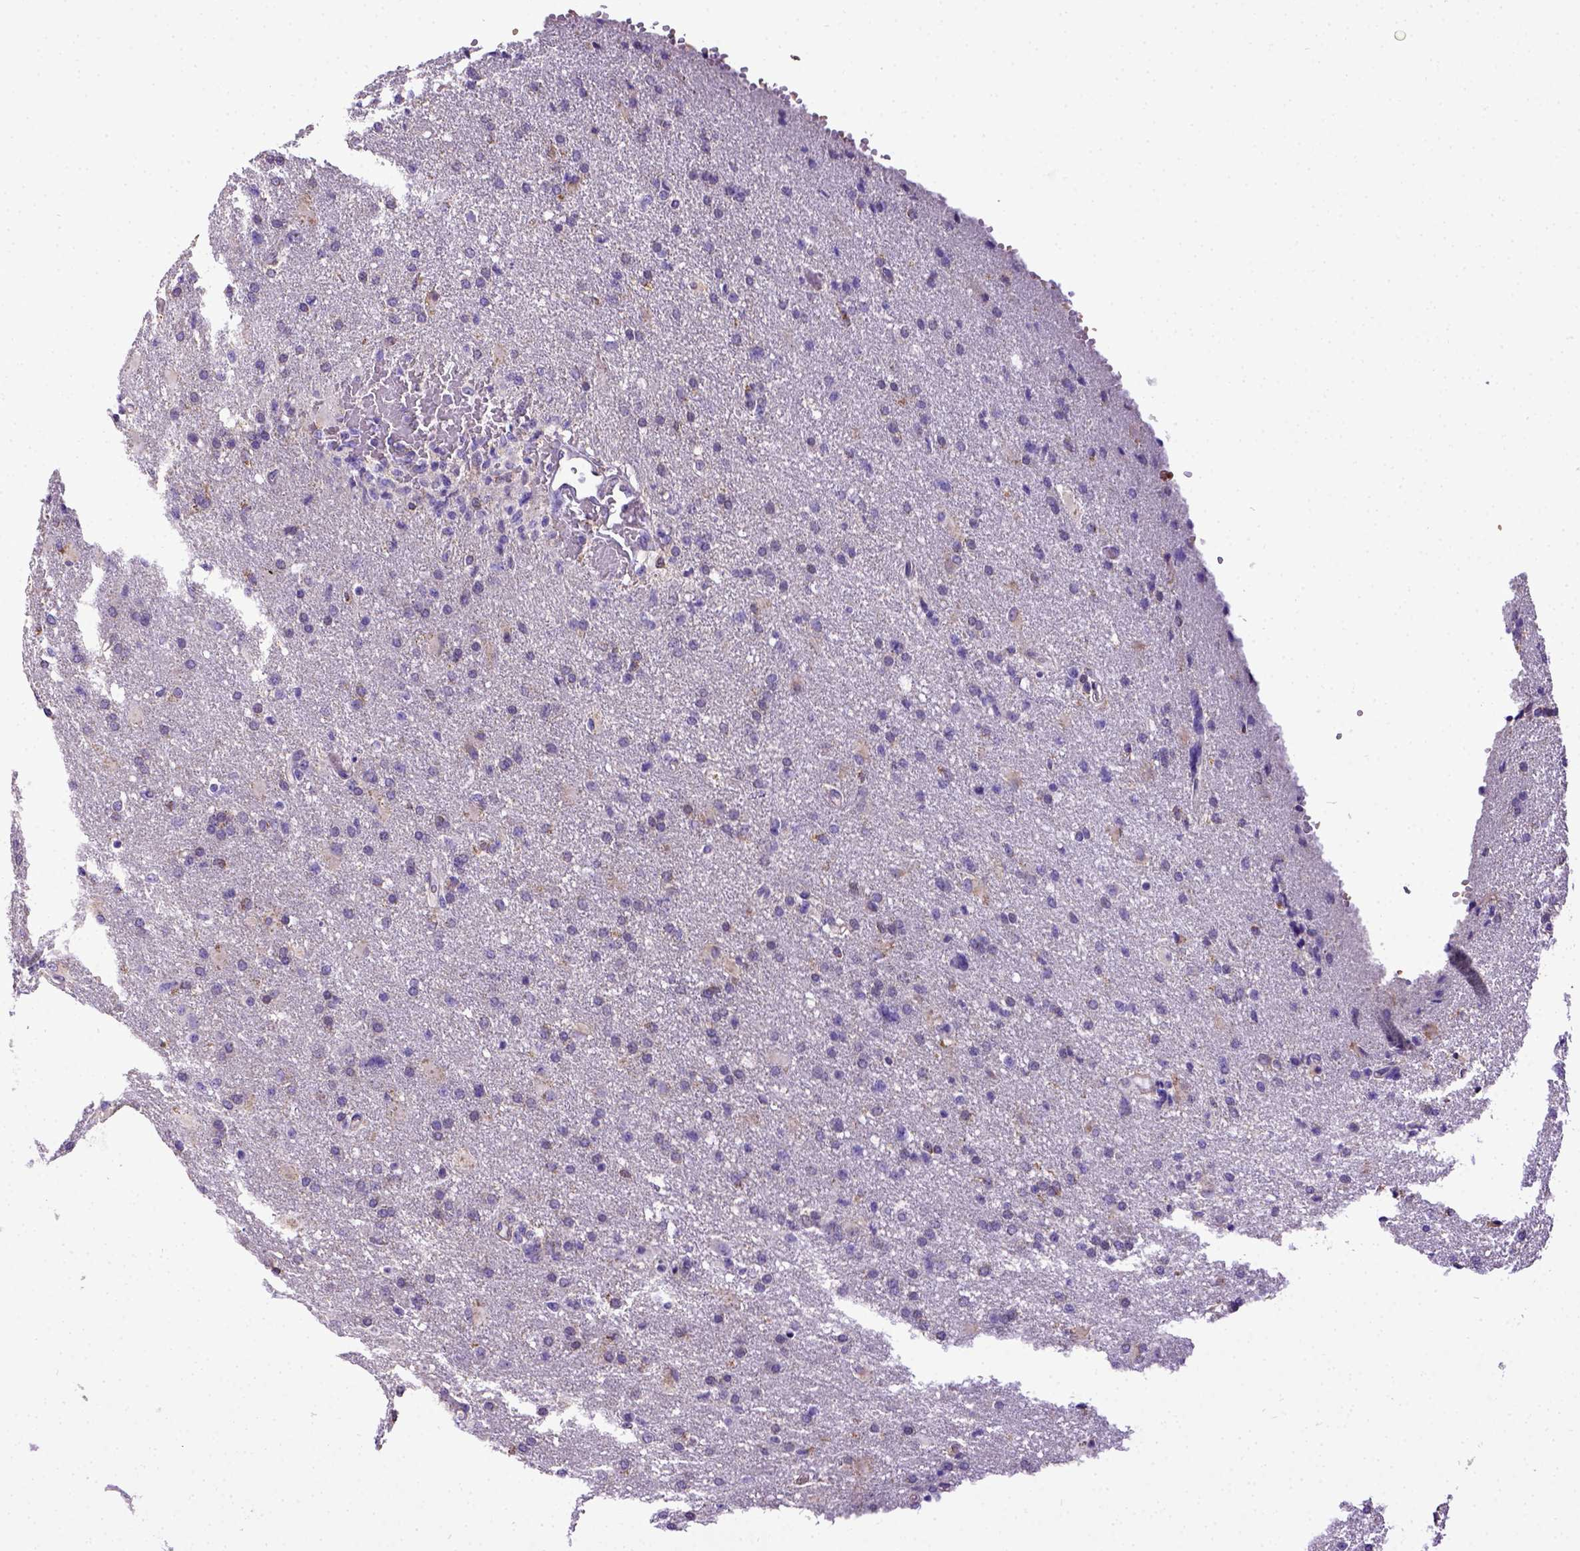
{"staining": {"intensity": "negative", "quantity": "none", "location": "none"}, "tissue": "glioma", "cell_type": "Tumor cells", "image_type": "cancer", "snomed": [{"axis": "morphology", "description": "Glioma, malignant, High grade"}, {"axis": "topography", "description": "Brain"}], "caption": "Micrograph shows no protein positivity in tumor cells of glioma tissue.", "gene": "SPEF1", "patient": {"sex": "male", "age": 68}}